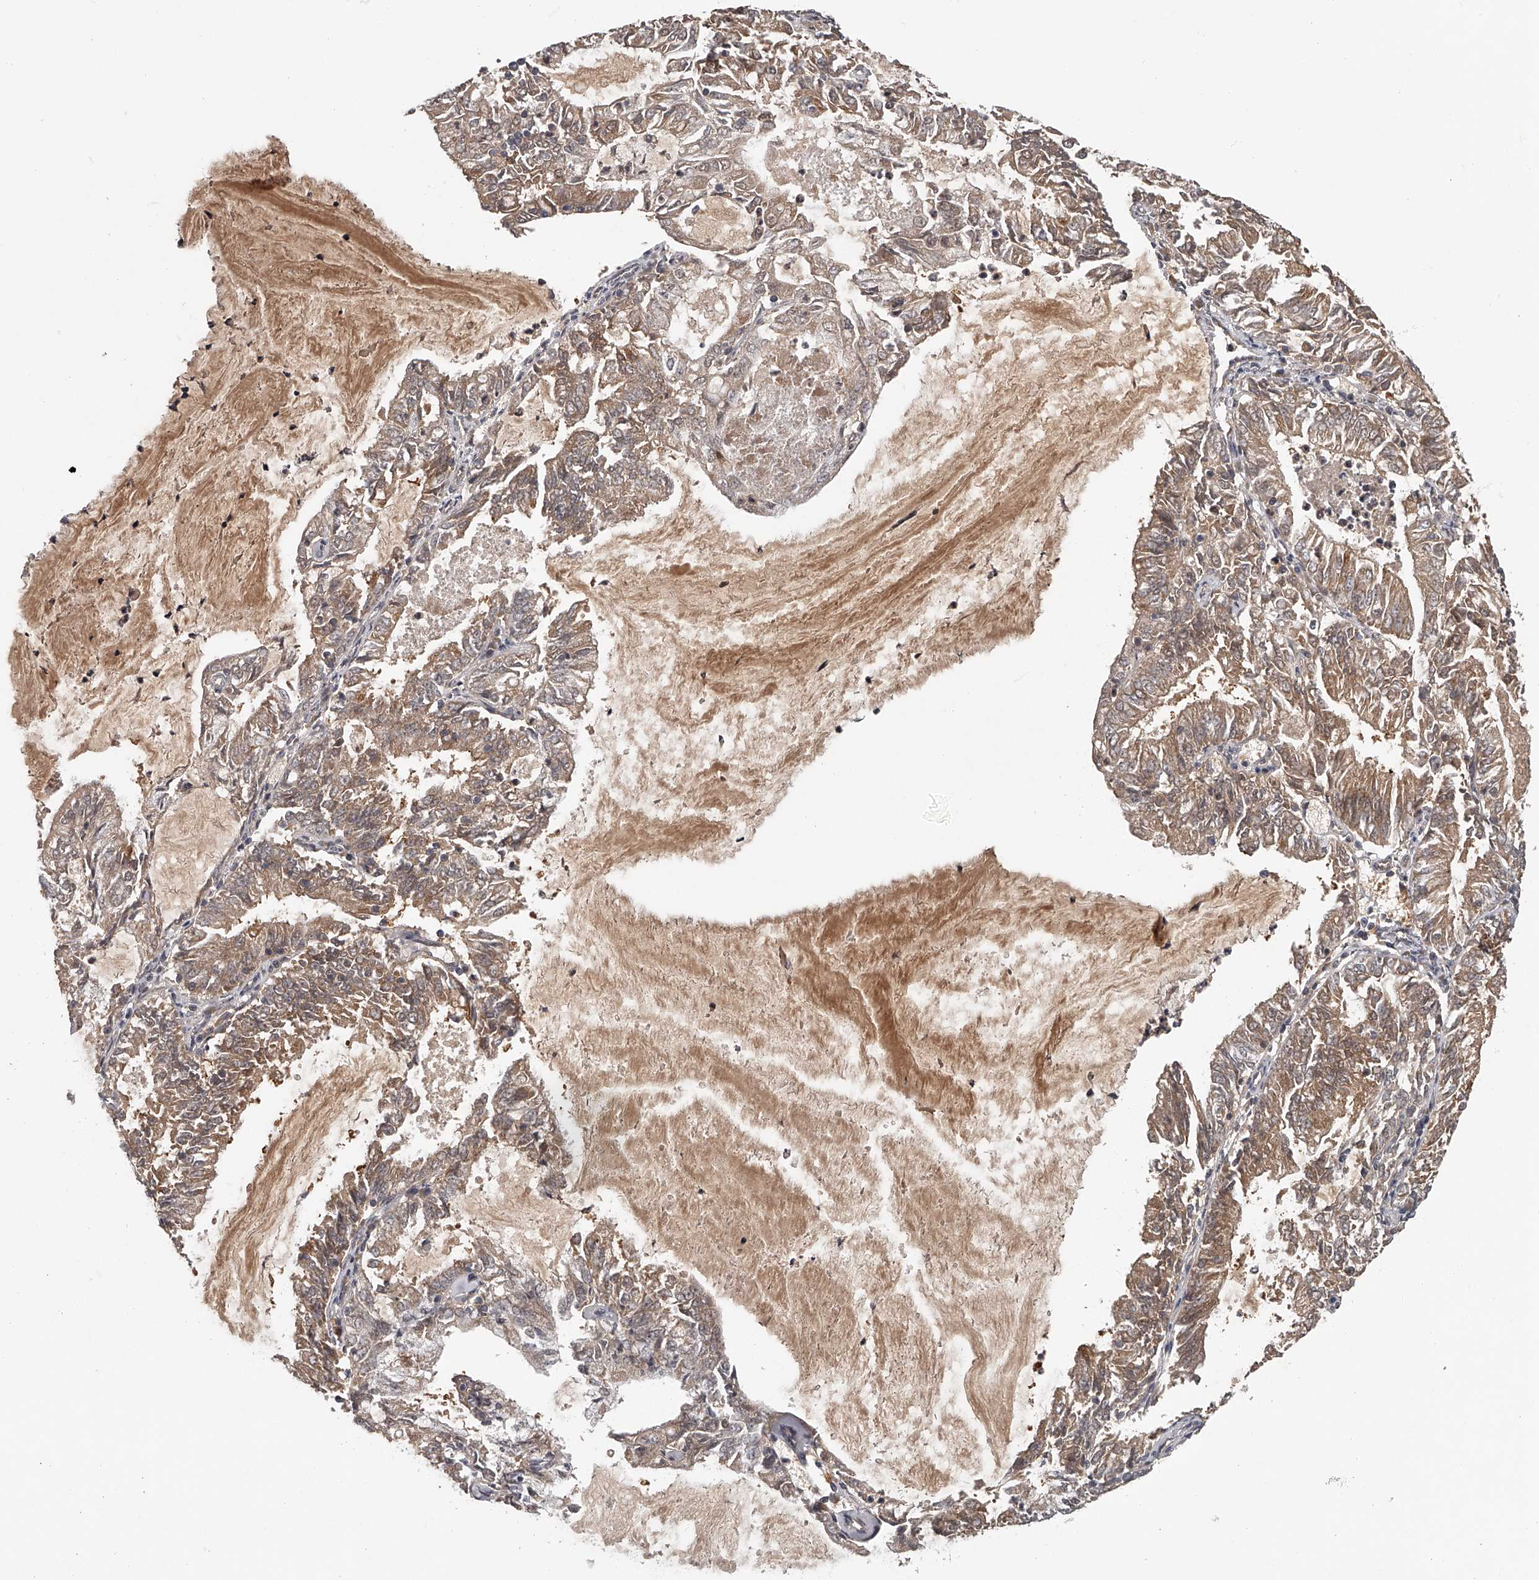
{"staining": {"intensity": "moderate", "quantity": ">75%", "location": "cytoplasmic/membranous"}, "tissue": "endometrial cancer", "cell_type": "Tumor cells", "image_type": "cancer", "snomed": [{"axis": "morphology", "description": "Adenocarcinoma, NOS"}, {"axis": "topography", "description": "Endometrium"}], "caption": "This image demonstrates endometrial cancer (adenocarcinoma) stained with IHC to label a protein in brown. The cytoplasmic/membranous of tumor cells show moderate positivity for the protein. Nuclei are counter-stained blue.", "gene": "GGCT", "patient": {"sex": "female", "age": 57}}